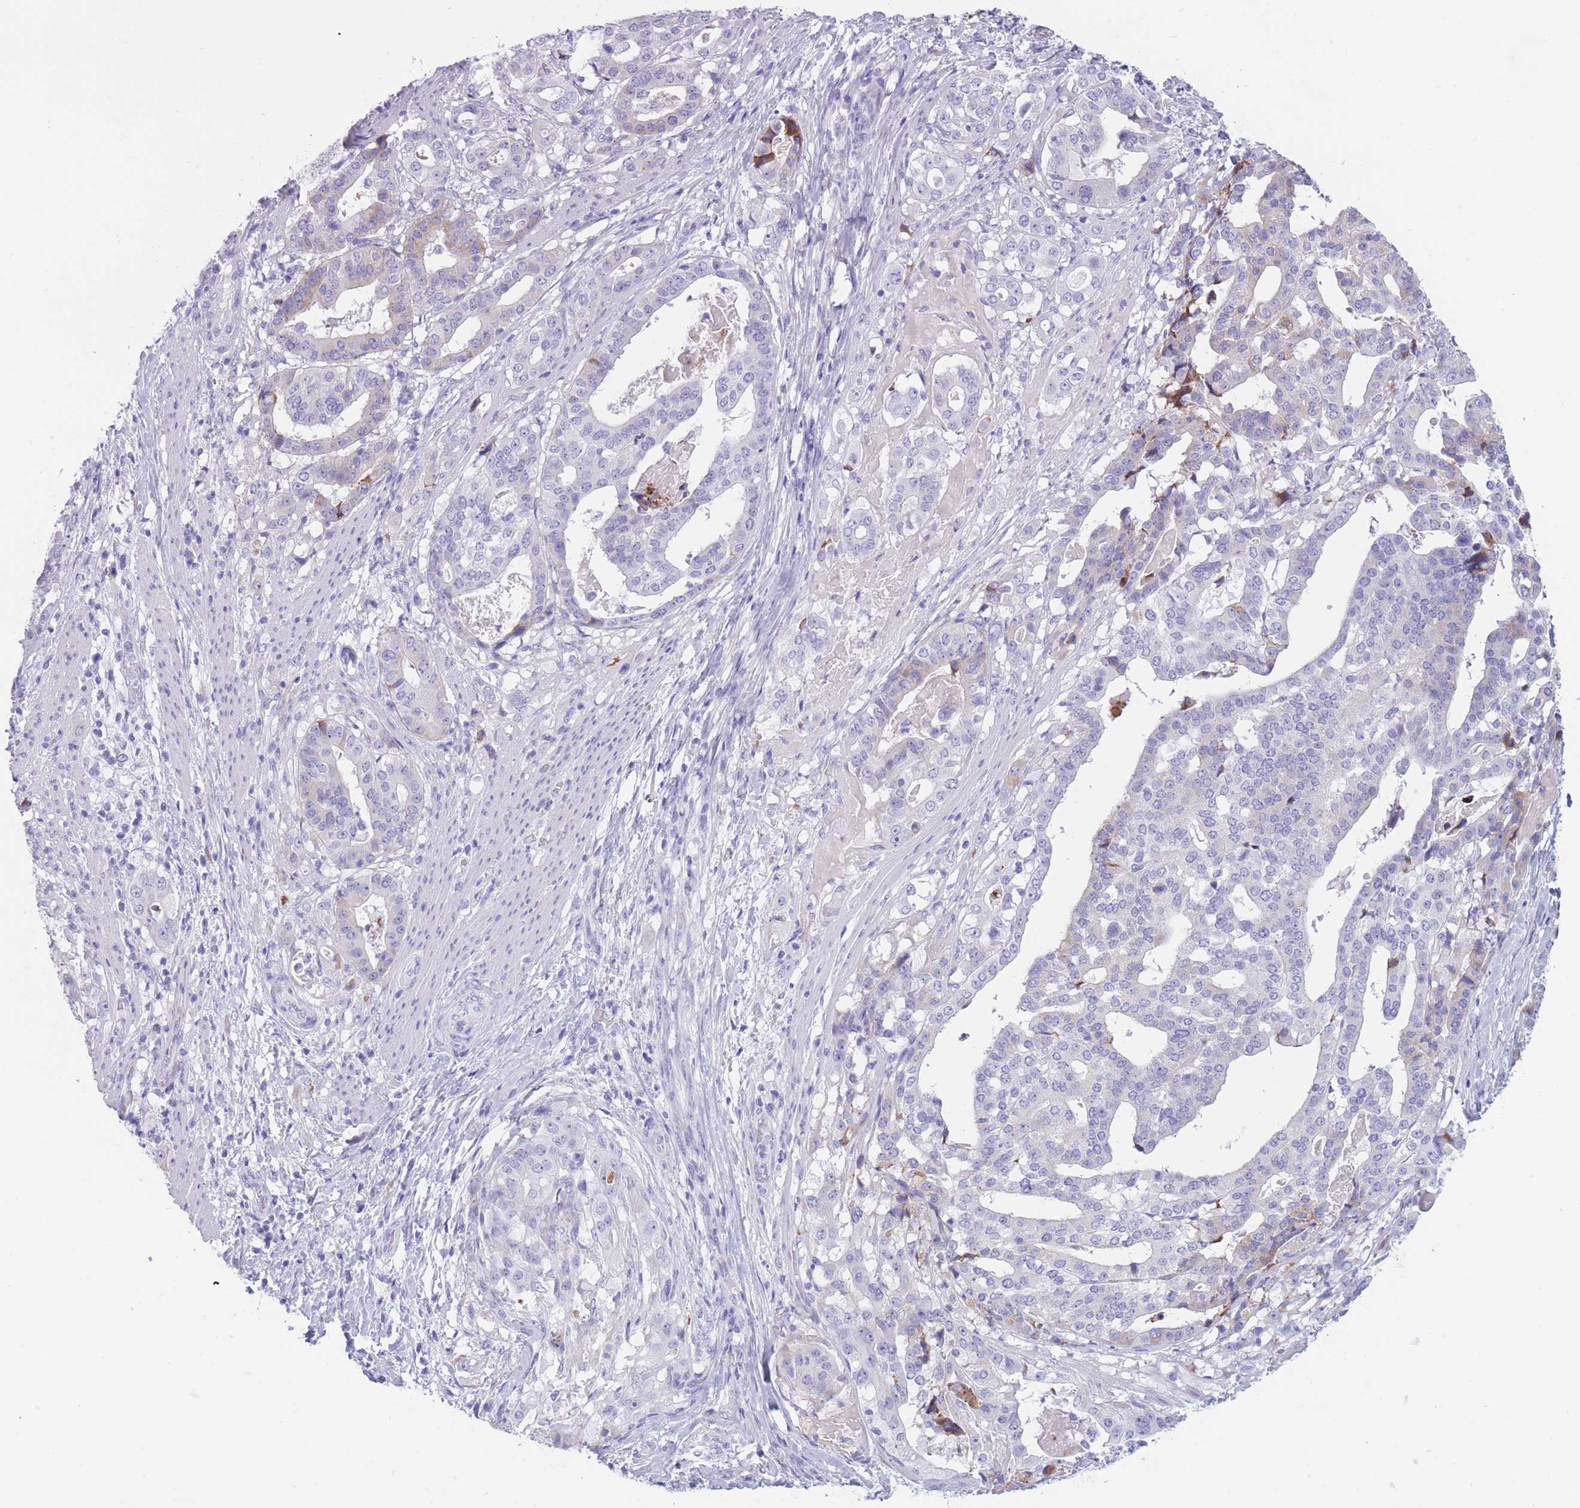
{"staining": {"intensity": "negative", "quantity": "none", "location": "none"}, "tissue": "stomach cancer", "cell_type": "Tumor cells", "image_type": "cancer", "snomed": [{"axis": "morphology", "description": "Adenocarcinoma, NOS"}, {"axis": "topography", "description": "Stomach"}], "caption": "The image shows no significant expression in tumor cells of stomach adenocarcinoma.", "gene": "COL27A1", "patient": {"sex": "male", "age": 48}}